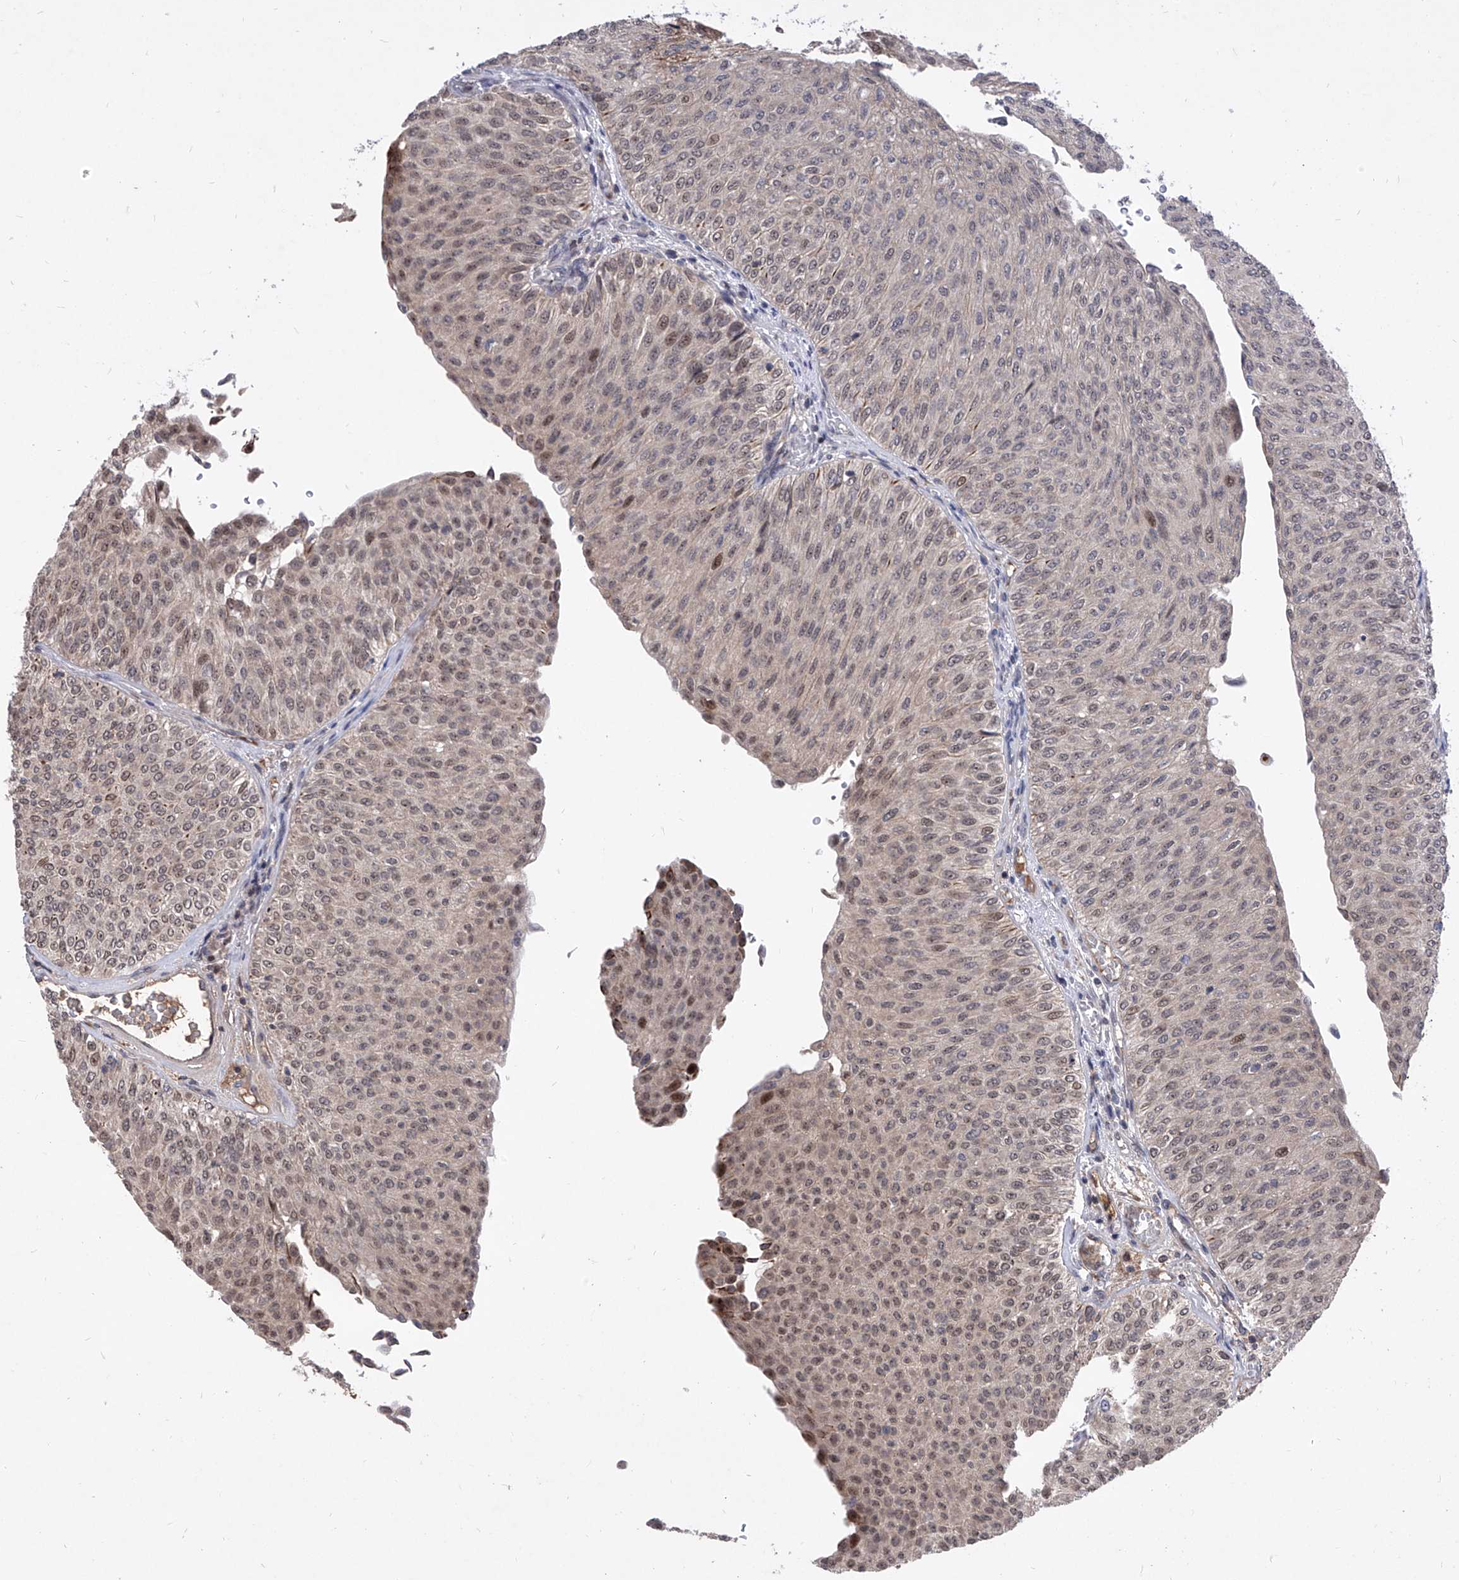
{"staining": {"intensity": "weak", "quantity": "25%-75%", "location": "nuclear"}, "tissue": "urothelial cancer", "cell_type": "Tumor cells", "image_type": "cancer", "snomed": [{"axis": "morphology", "description": "Urothelial carcinoma, Low grade"}, {"axis": "topography", "description": "Urinary bladder"}], "caption": "The photomicrograph shows a brown stain indicating the presence of a protein in the nuclear of tumor cells in urothelial cancer.", "gene": "LGR4", "patient": {"sex": "male", "age": 78}}